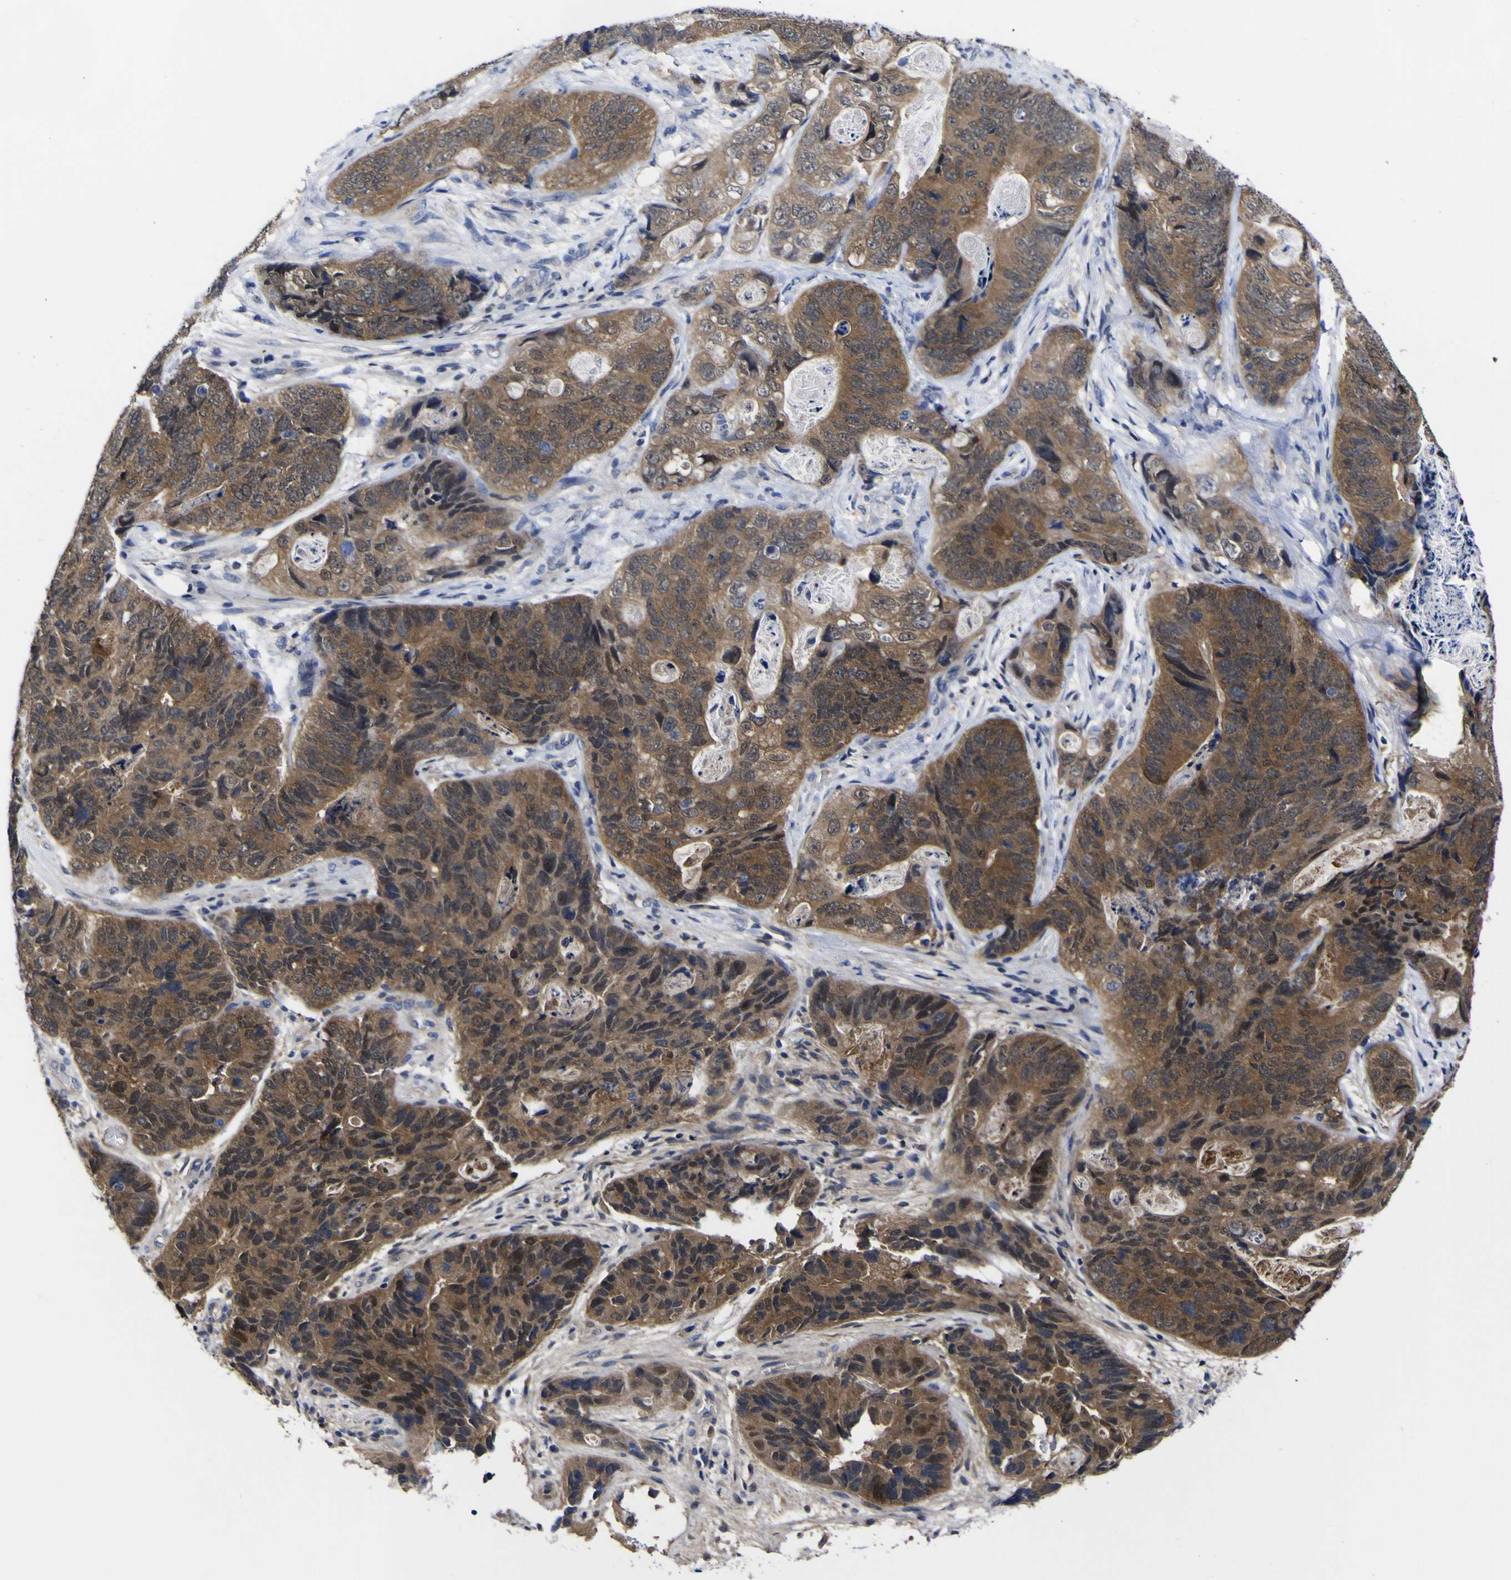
{"staining": {"intensity": "moderate", "quantity": ">75%", "location": "cytoplasmic/membranous"}, "tissue": "stomach cancer", "cell_type": "Tumor cells", "image_type": "cancer", "snomed": [{"axis": "morphology", "description": "Adenocarcinoma, NOS"}, {"axis": "topography", "description": "Stomach"}], "caption": "Stomach cancer (adenocarcinoma) stained with a brown dye shows moderate cytoplasmic/membranous positive staining in approximately >75% of tumor cells.", "gene": "CASP6", "patient": {"sex": "female", "age": 89}}